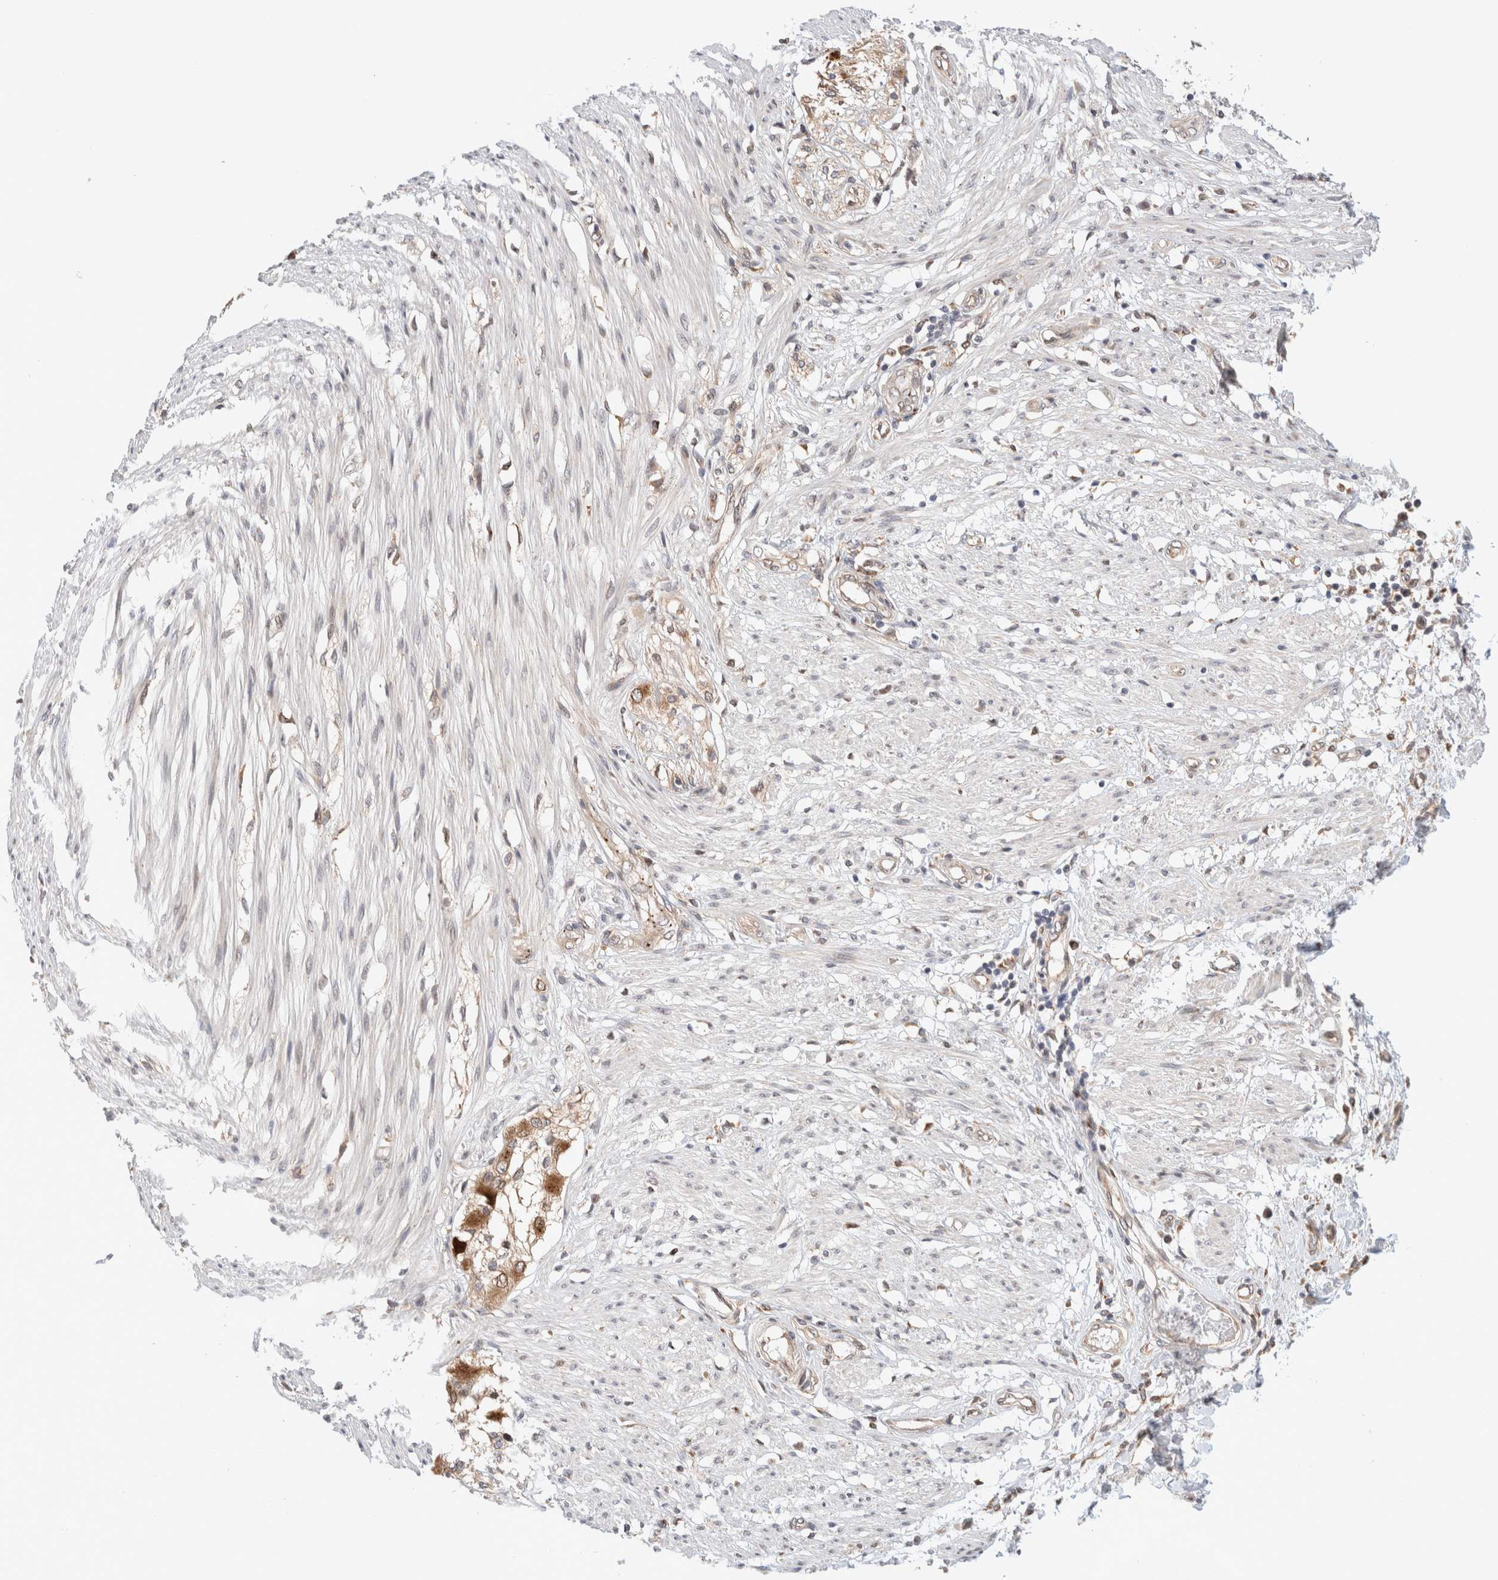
{"staining": {"intensity": "weak", "quantity": "25%-75%", "location": "cytoplasmic/membranous"}, "tissue": "smooth muscle", "cell_type": "Smooth muscle cells", "image_type": "normal", "snomed": [{"axis": "morphology", "description": "Normal tissue, NOS"}, {"axis": "morphology", "description": "Adenocarcinoma, NOS"}, {"axis": "topography", "description": "Smooth muscle"}, {"axis": "topography", "description": "Colon"}], "caption": "Protein expression by immunohistochemistry reveals weak cytoplasmic/membranous positivity in approximately 25%-75% of smooth muscle cells in unremarkable smooth muscle.", "gene": "GCN1", "patient": {"sex": "male", "age": 14}}